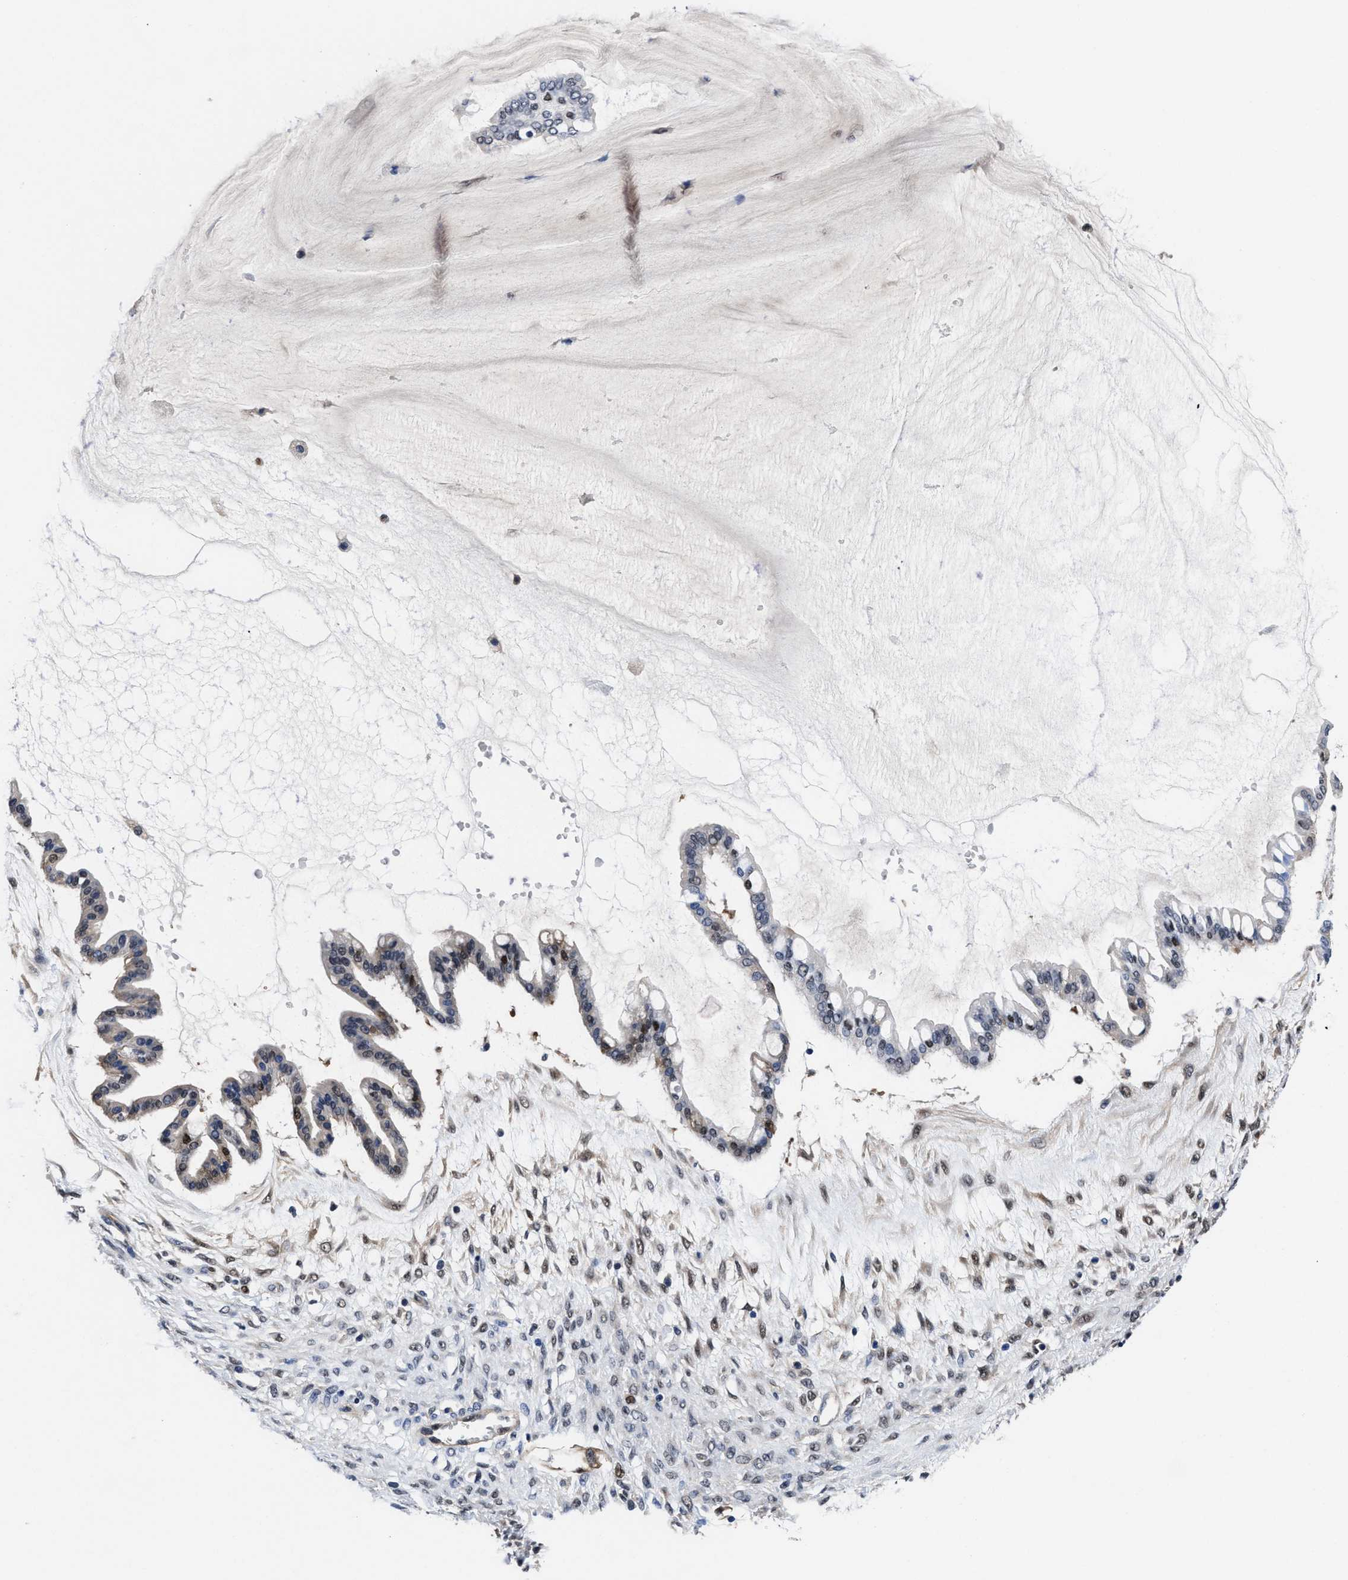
{"staining": {"intensity": "weak", "quantity": "<25%", "location": "nuclear"}, "tissue": "ovarian cancer", "cell_type": "Tumor cells", "image_type": "cancer", "snomed": [{"axis": "morphology", "description": "Cystadenocarcinoma, mucinous, NOS"}, {"axis": "topography", "description": "Ovary"}], "caption": "Tumor cells show no significant expression in ovarian cancer (mucinous cystadenocarcinoma).", "gene": "ACLY", "patient": {"sex": "female", "age": 73}}